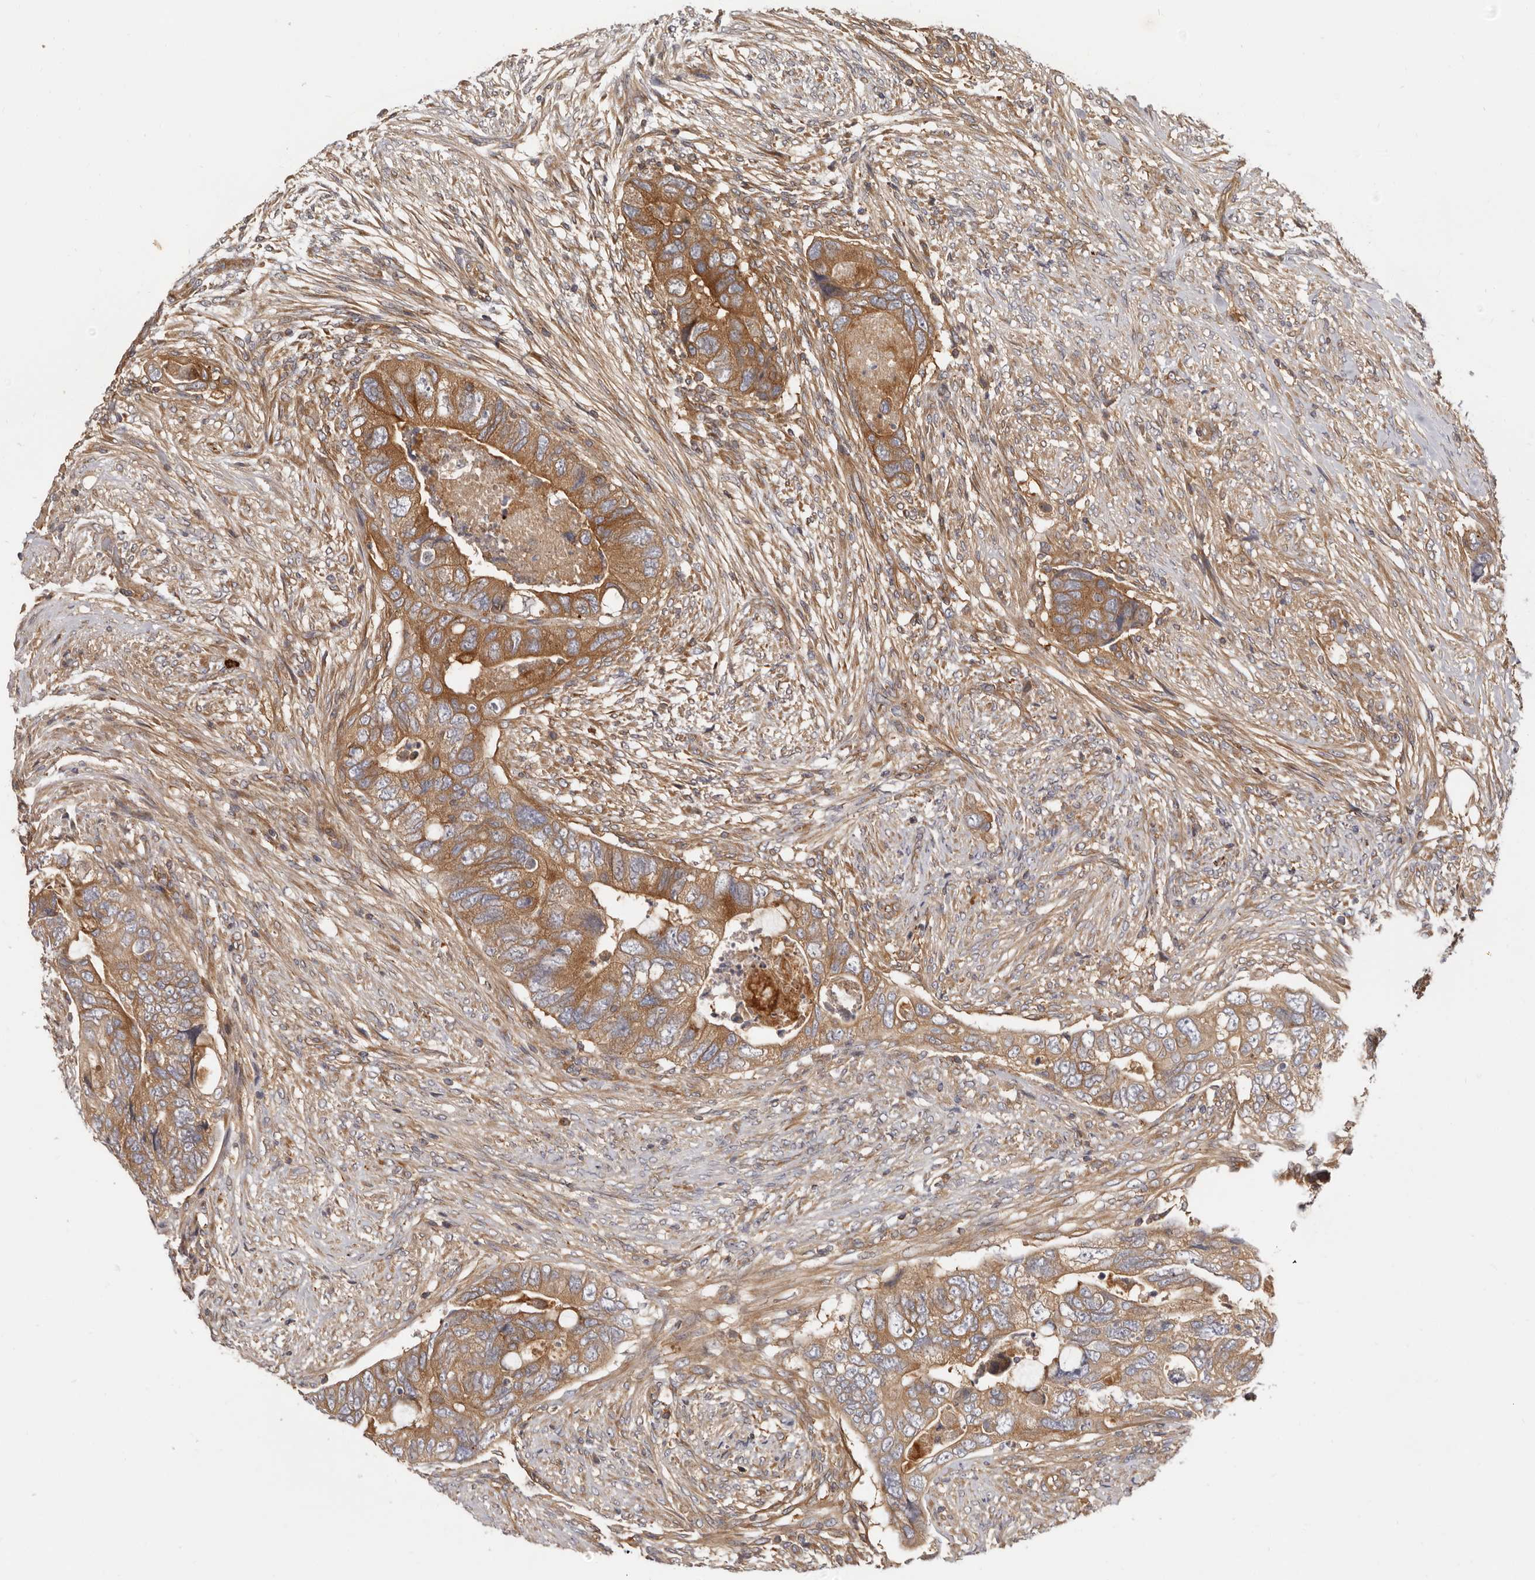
{"staining": {"intensity": "moderate", "quantity": ">75%", "location": "cytoplasmic/membranous"}, "tissue": "colorectal cancer", "cell_type": "Tumor cells", "image_type": "cancer", "snomed": [{"axis": "morphology", "description": "Adenocarcinoma, NOS"}, {"axis": "topography", "description": "Rectum"}], "caption": "Adenocarcinoma (colorectal) tissue demonstrates moderate cytoplasmic/membranous positivity in approximately >75% of tumor cells, visualized by immunohistochemistry.", "gene": "ADAMTS20", "patient": {"sex": "male", "age": 63}}